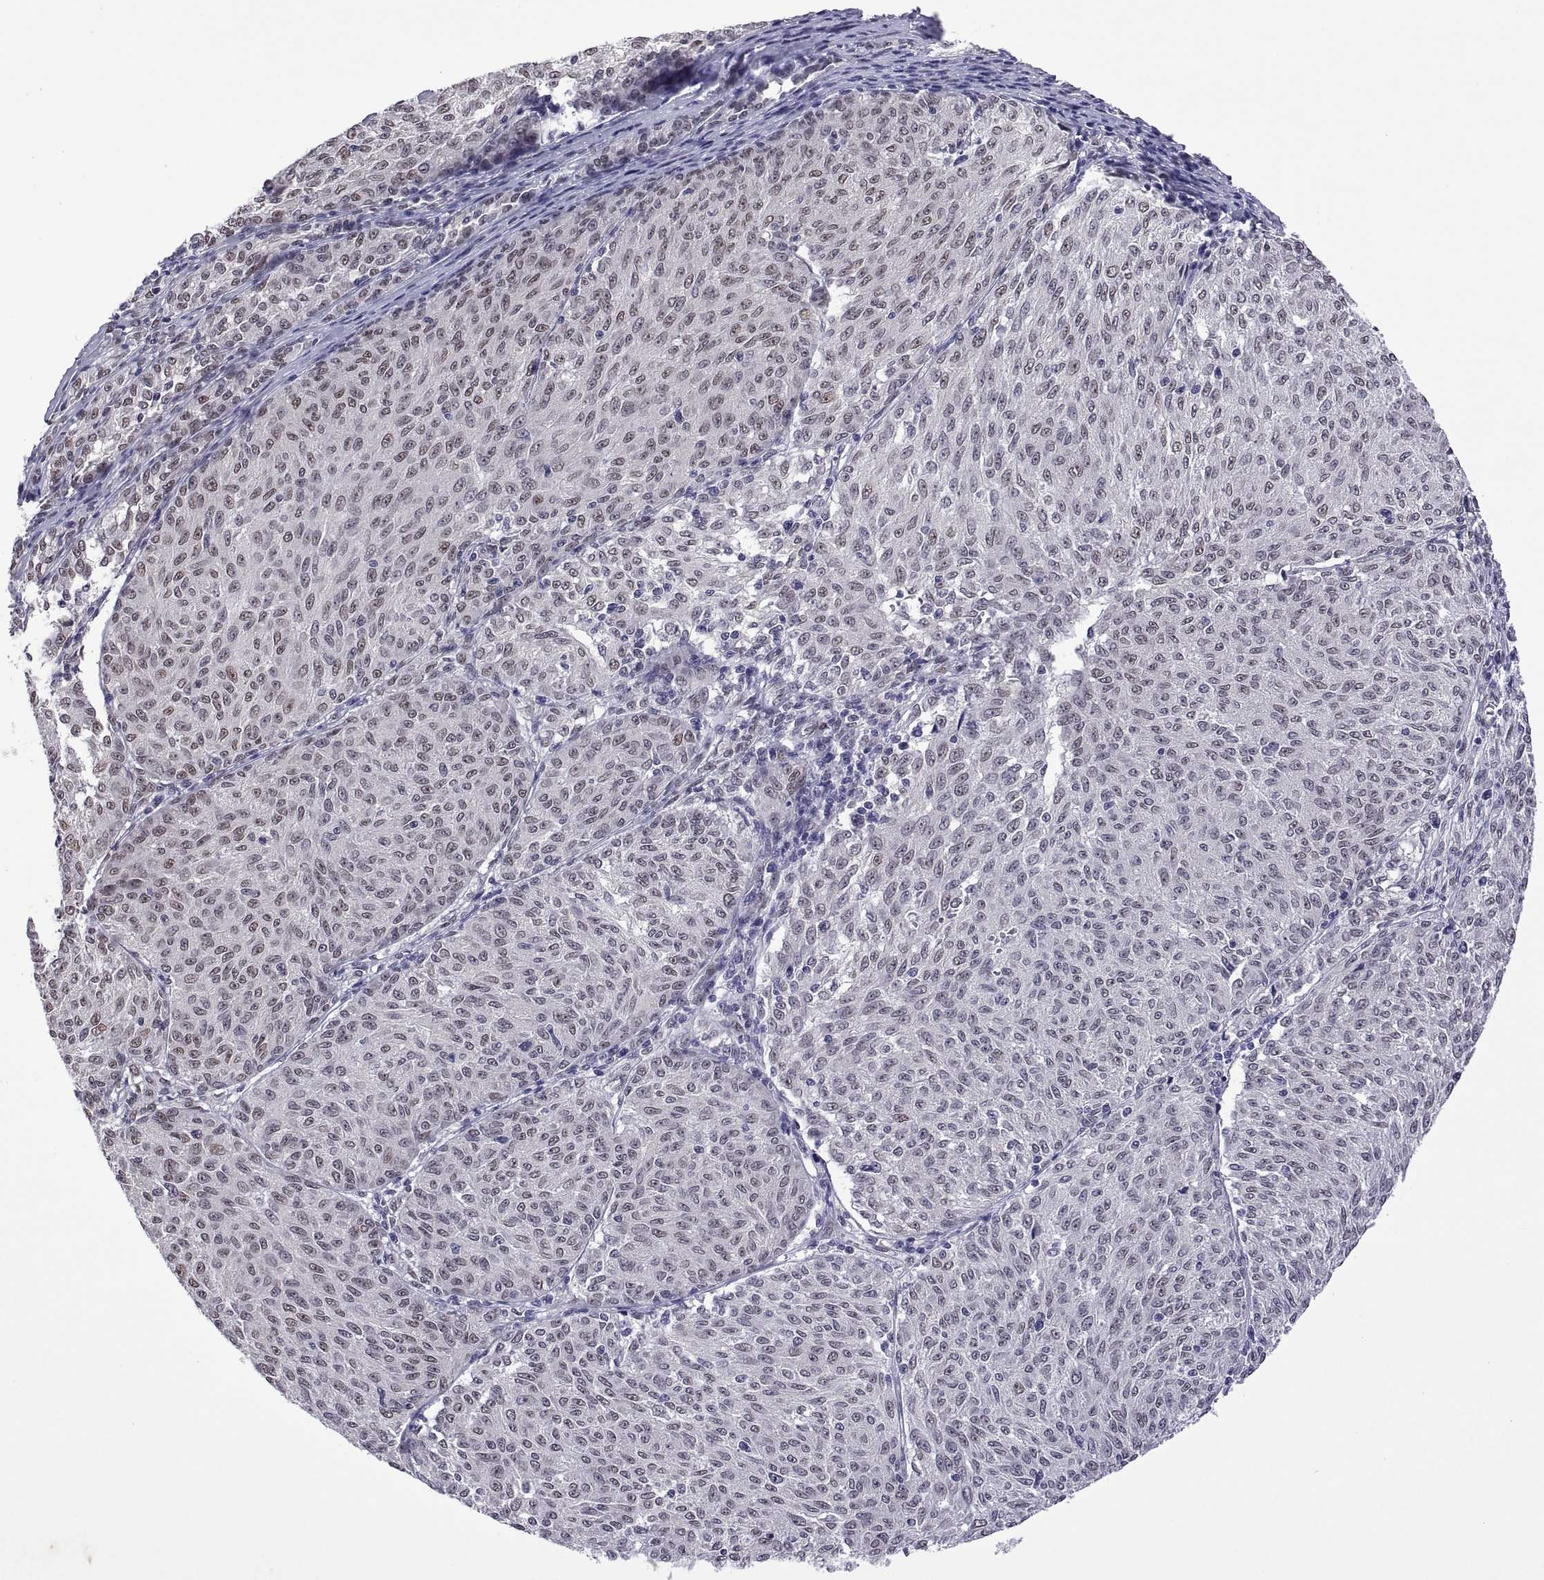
{"staining": {"intensity": "weak", "quantity": ">75%", "location": "nuclear"}, "tissue": "melanoma", "cell_type": "Tumor cells", "image_type": "cancer", "snomed": [{"axis": "morphology", "description": "Malignant melanoma, NOS"}, {"axis": "topography", "description": "Skin"}], "caption": "A low amount of weak nuclear expression is appreciated in about >75% of tumor cells in melanoma tissue.", "gene": "NR4A1", "patient": {"sex": "female", "age": 72}}